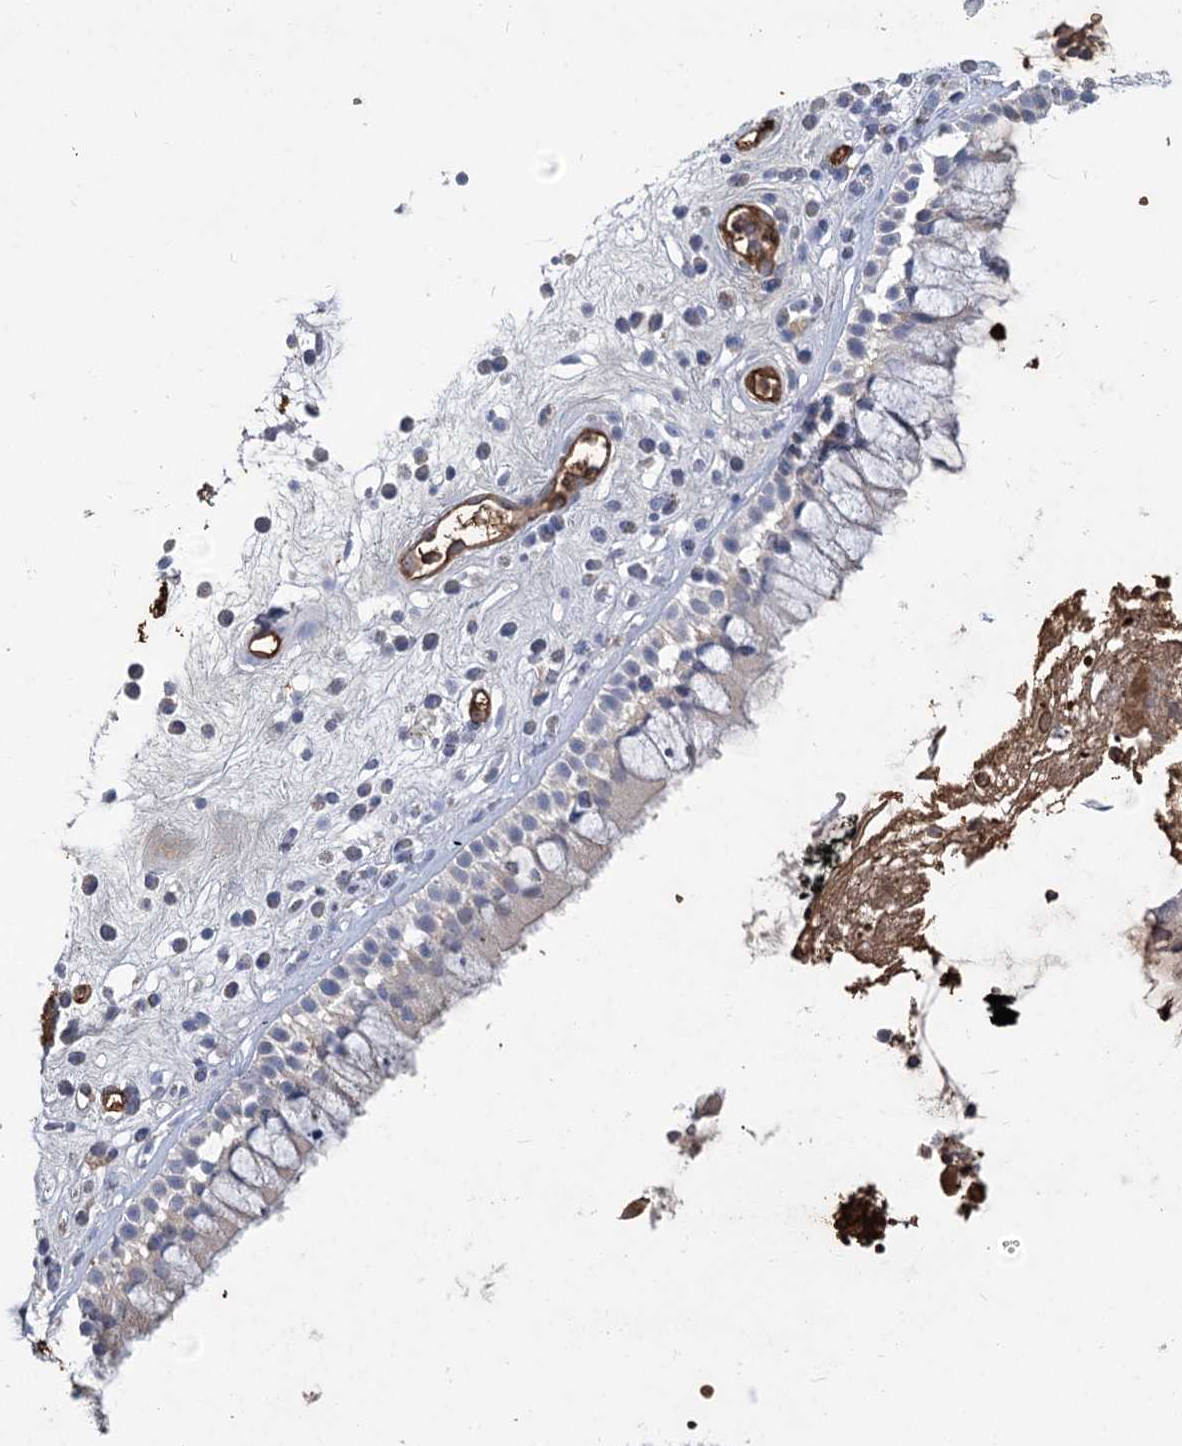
{"staining": {"intensity": "negative", "quantity": "none", "location": "none"}, "tissue": "nasopharynx", "cell_type": "Respiratory epithelial cells", "image_type": "normal", "snomed": [{"axis": "morphology", "description": "Normal tissue, NOS"}, {"axis": "morphology", "description": "Inflammation, NOS"}, {"axis": "topography", "description": "Nasopharynx"}], "caption": "This is an IHC image of benign human nasopharynx. There is no staining in respiratory epithelial cells.", "gene": "HBA1", "patient": {"sex": "male", "age": 29}}